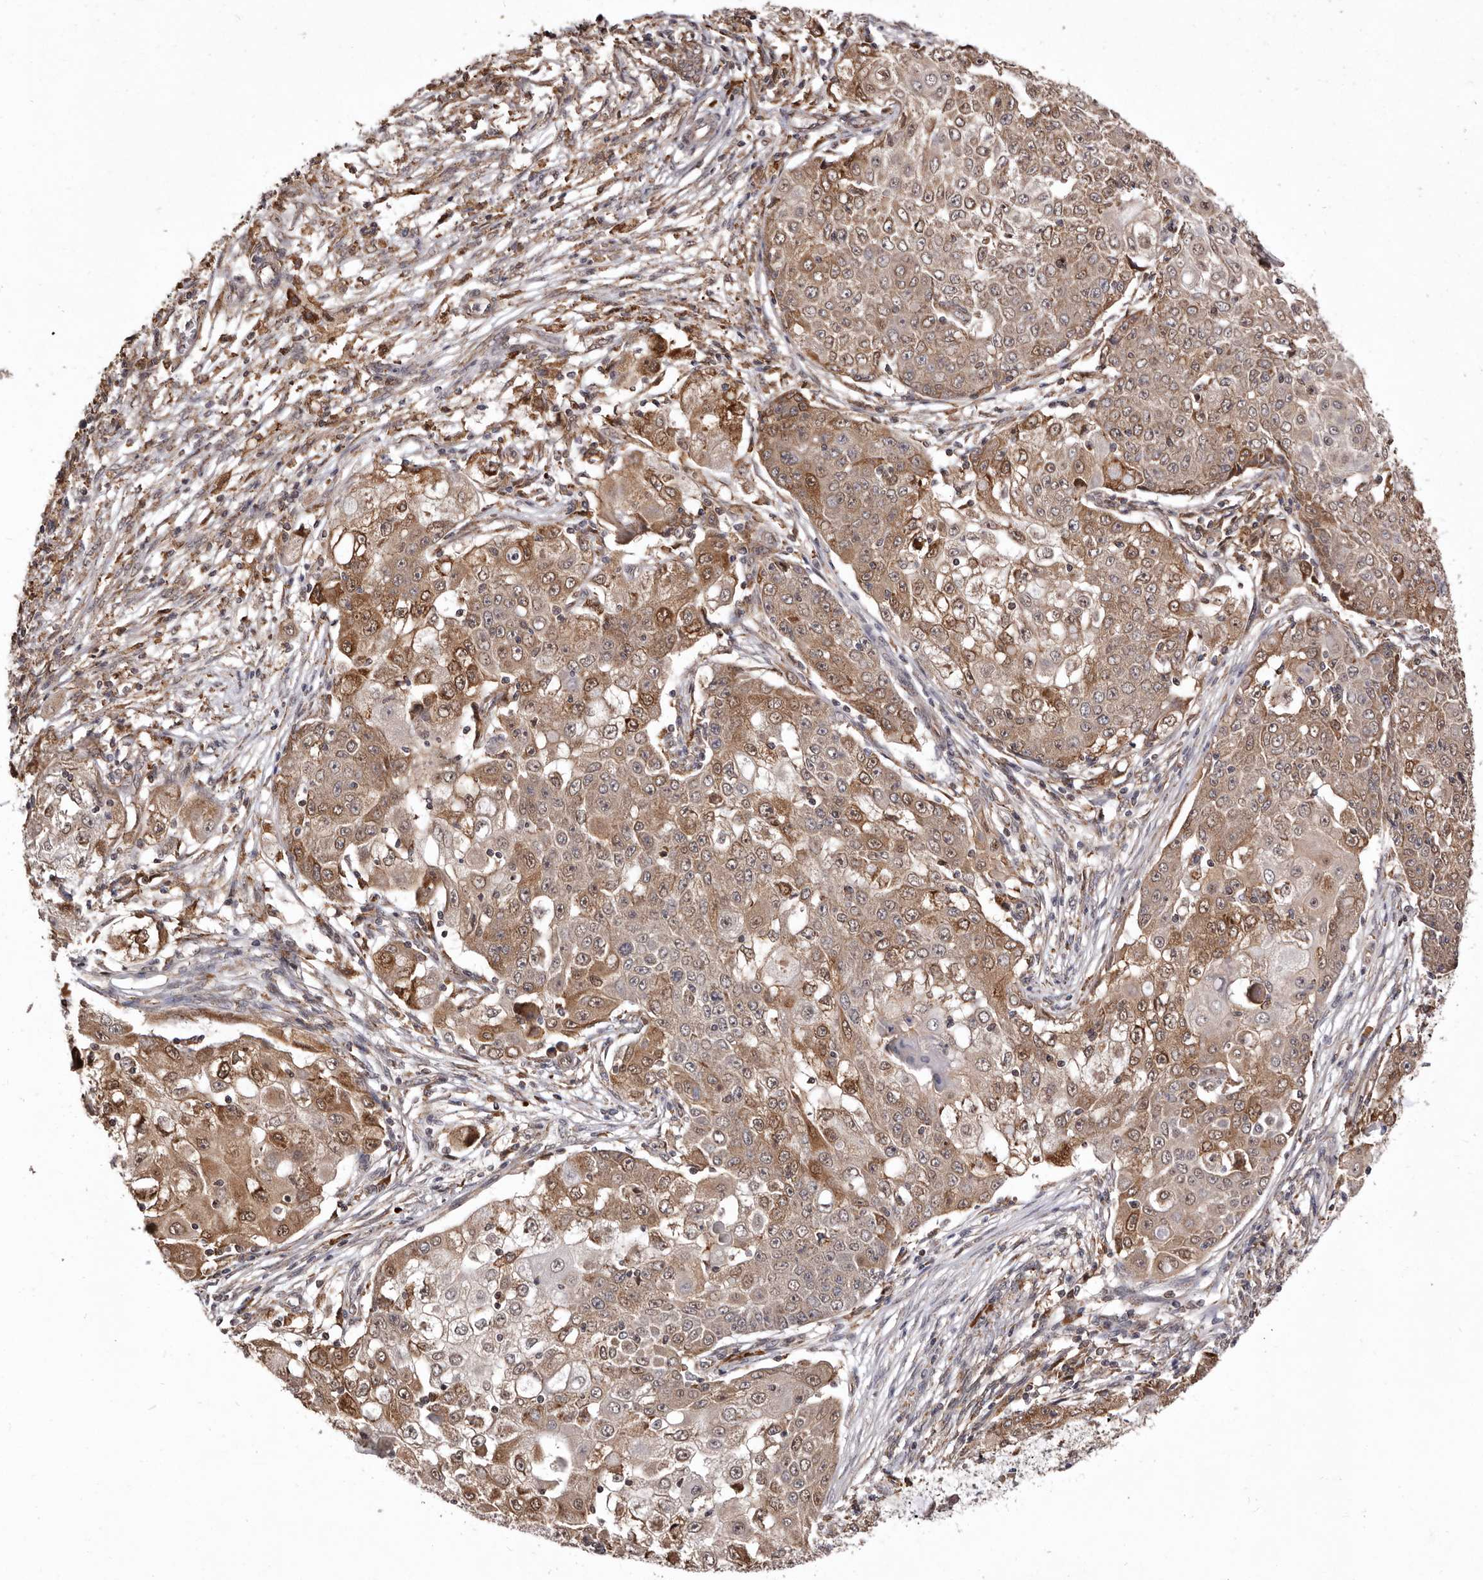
{"staining": {"intensity": "moderate", "quantity": ">75%", "location": "cytoplasmic/membranous"}, "tissue": "ovarian cancer", "cell_type": "Tumor cells", "image_type": "cancer", "snomed": [{"axis": "morphology", "description": "Carcinoma, endometroid"}, {"axis": "topography", "description": "Ovary"}], "caption": "This micrograph exhibits IHC staining of human endometroid carcinoma (ovarian), with medium moderate cytoplasmic/membranous expression in about >75% of tumor cells.", "gene": "RRM2B", "patient": {"sex": "female", "age": 42}}